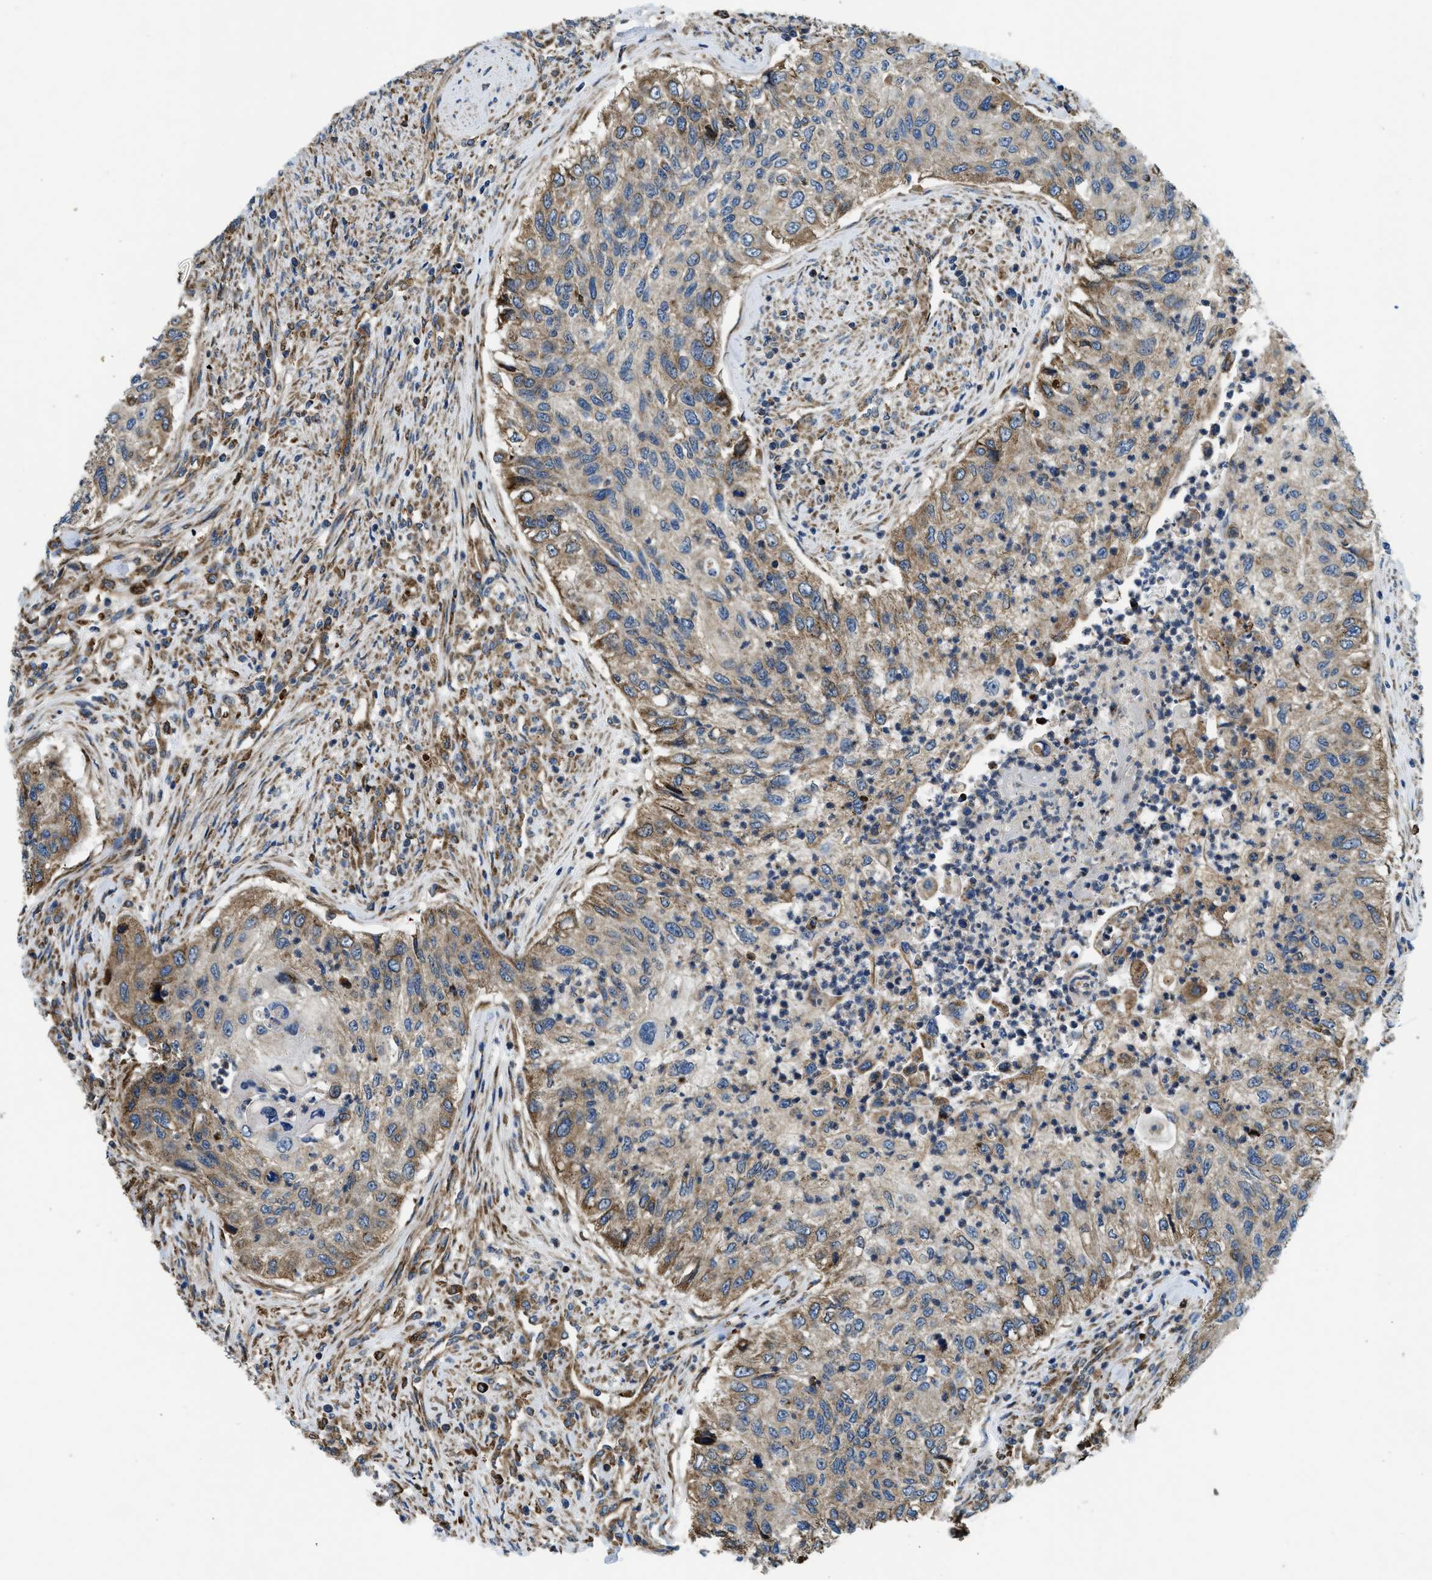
{"staining": {"intensity": "moderate", "quantity": "25%-75%", "location": "cytoplasmic/membranous"}, "tissue": "urothelial cancer", "cell_type": "Tumor cells", "image_type": "cancer", "snomed": [{"axis": "morphology", "description": "Urothelial carcinoma, High grade"}, {"axis": "topography", "description": "Urinary bladder"}], "caption": "This histopathology image reveals urothelial carcinoma (high-grade) stained with IHC to label a protein in brown. The cytoplasmic/membranous of tumor cells show moderate positivity for the protein. Nuclei are counter-stained blue.", "gene": "CSPG4", "patient": {"sex": "female", "age": 60}}